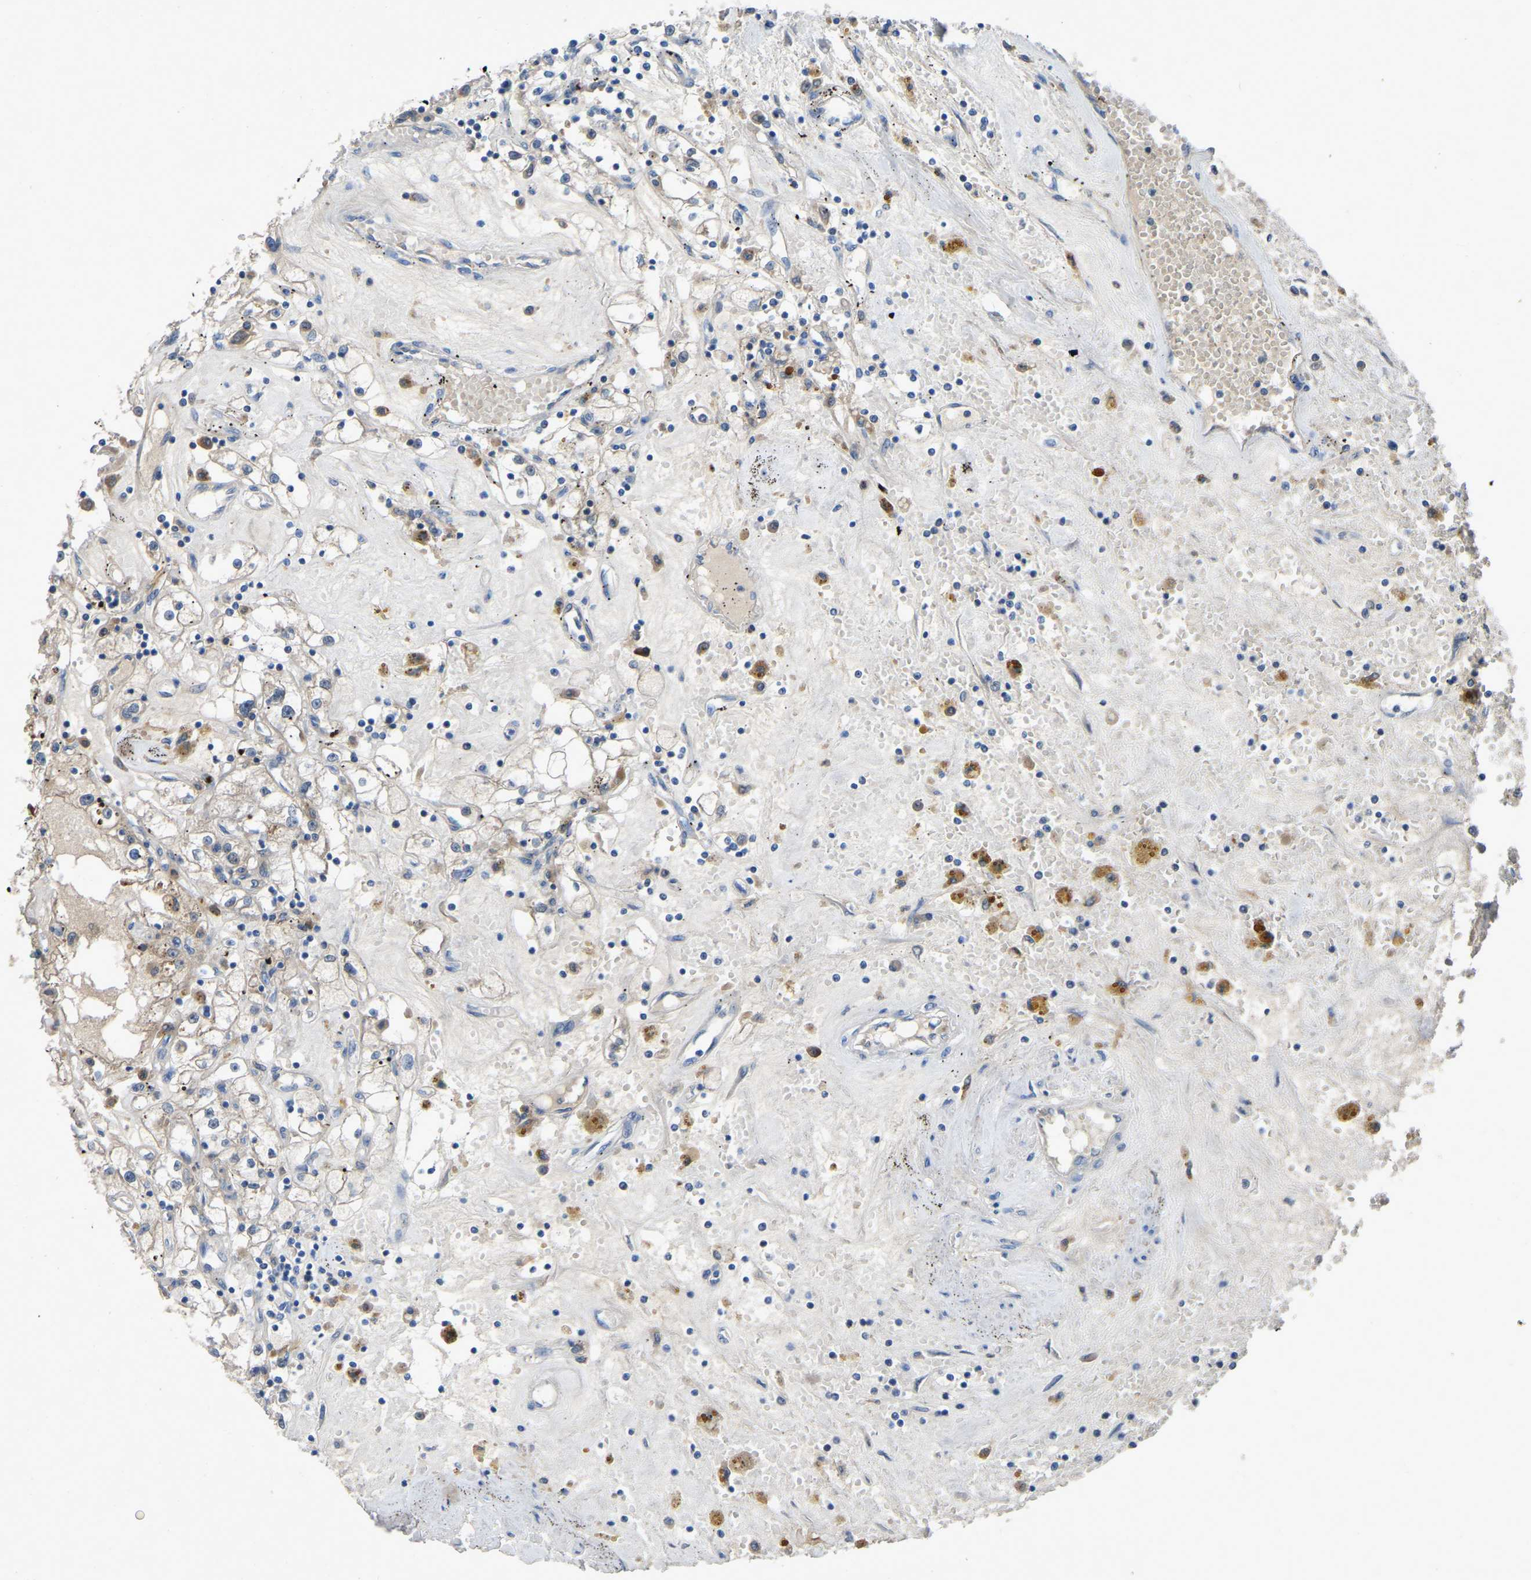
{"staining": {"intensity": "weak", "quantity": ">75%", "location": "cytoplasmic/membranous"}, "tissue": "renal cancer", "cell_type": "Tumor cells", "image_type": "cancer", "snomed": [{"axis": "morphology", "description": "Adenocarcinoma, NOS"}, {"axis": "topography", "description": "Kidney"}], "caption": "IHC micrograph of human renal adenocarcinoma stained for a protein (brown), which demonstrates low levels of weak cytoplasmic/membranous expression in about >75% of tumor cells.", "gene": "FHIT", "patient": {"sex": "male", "age": 56}}